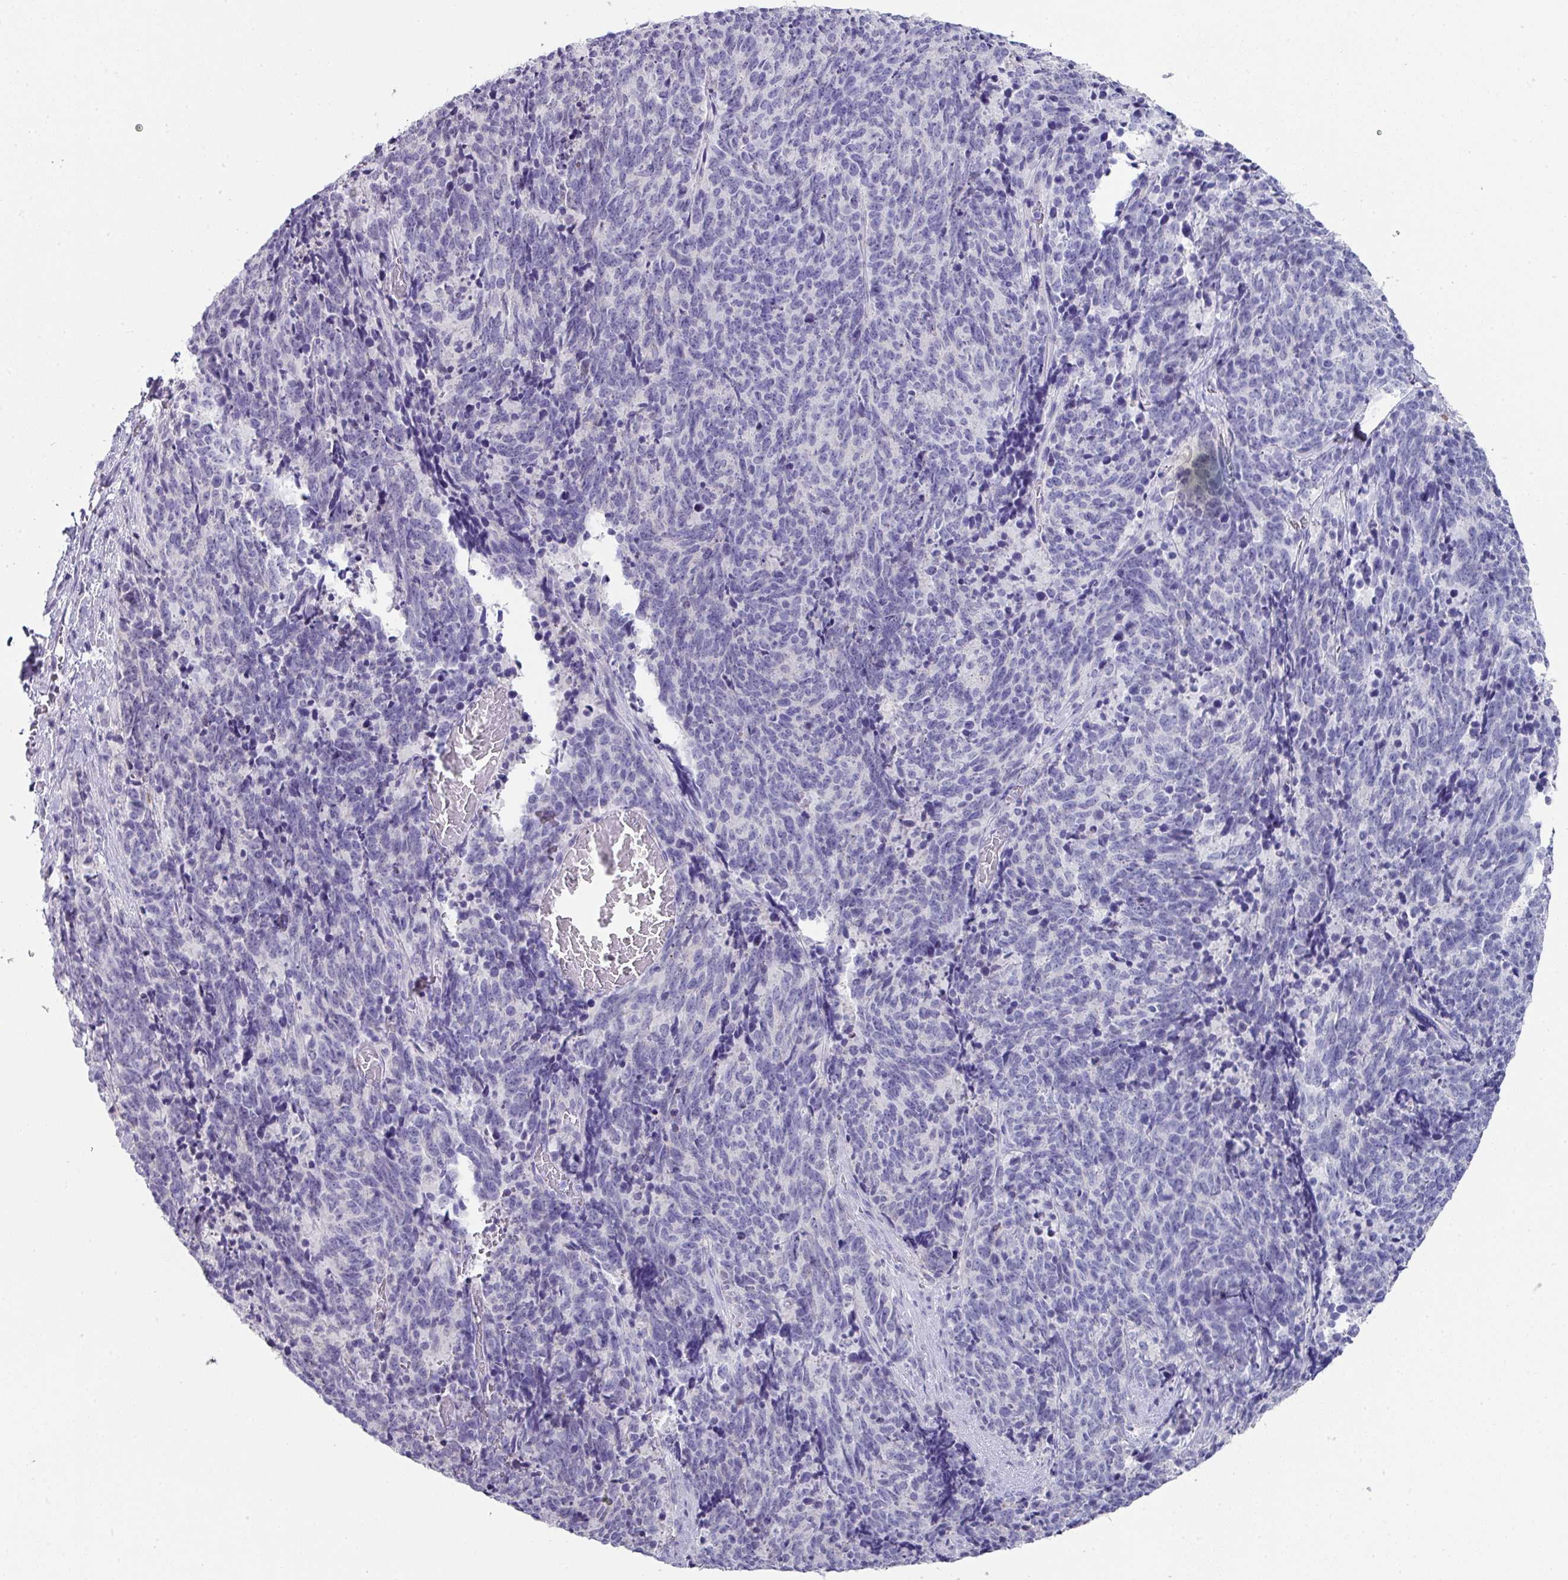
{"staining": {"intensity": "negative", "quantity": "none", "location": "none"}, "tissue": "cervical cancer", "cell_type": "Tumor cells", "image_type": "cancer", "snomed": [{"axis": "morphology", "description": "Squamous cell carcinoma, NOS"}, {"axis": "topography", "description": "Cervix"}], "caption": "This is a histopathology image of IHC staining of cervical squamous cell carcinoma, which shows no positivity in tumor cells. (DAB (3,3'-diaminobenzidine) immunohistochemistry, high magnification).", "gene": "PEX10", "patient": {"sex": "female", "age": 29}}